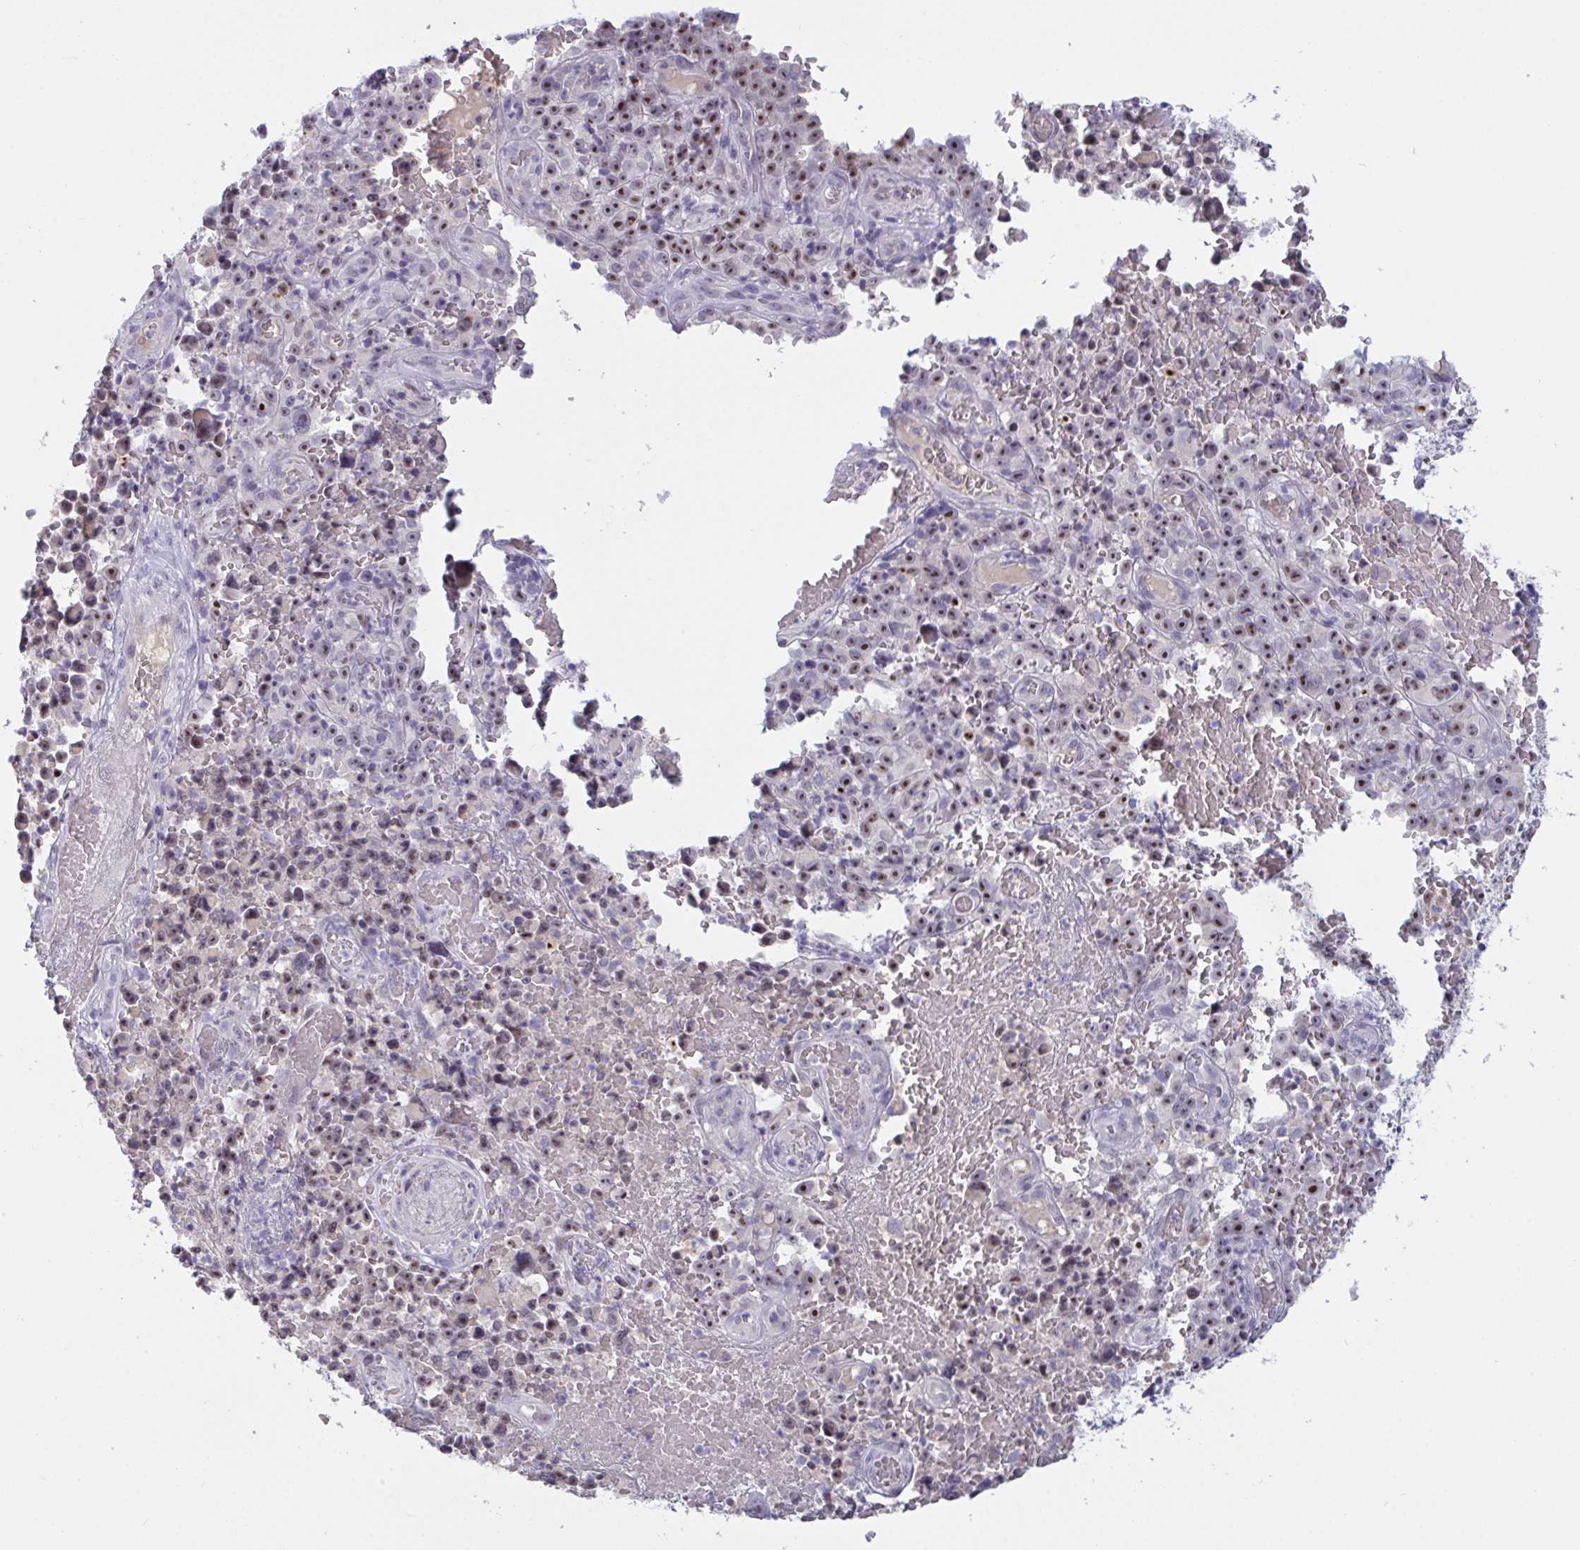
{"staining": {"intensity": "moderate", "quantity": ">75%", "location": "nuclear"}, "tissue": "melanoma", "cell_type": "Tumor cells", "image_type": "cancer", "snomed": [{"axis": "morphology", "description": "Malignant melanoma, NOS"}, {"axis": "topography", "description": "Skin"}], "caption": "Protein expression analysis of human melanoma reveals moderate nuclear staining in approximately >75% of tumor cells.", "gene": "MYC", "patient": {"sex": "female", "age": 82}}